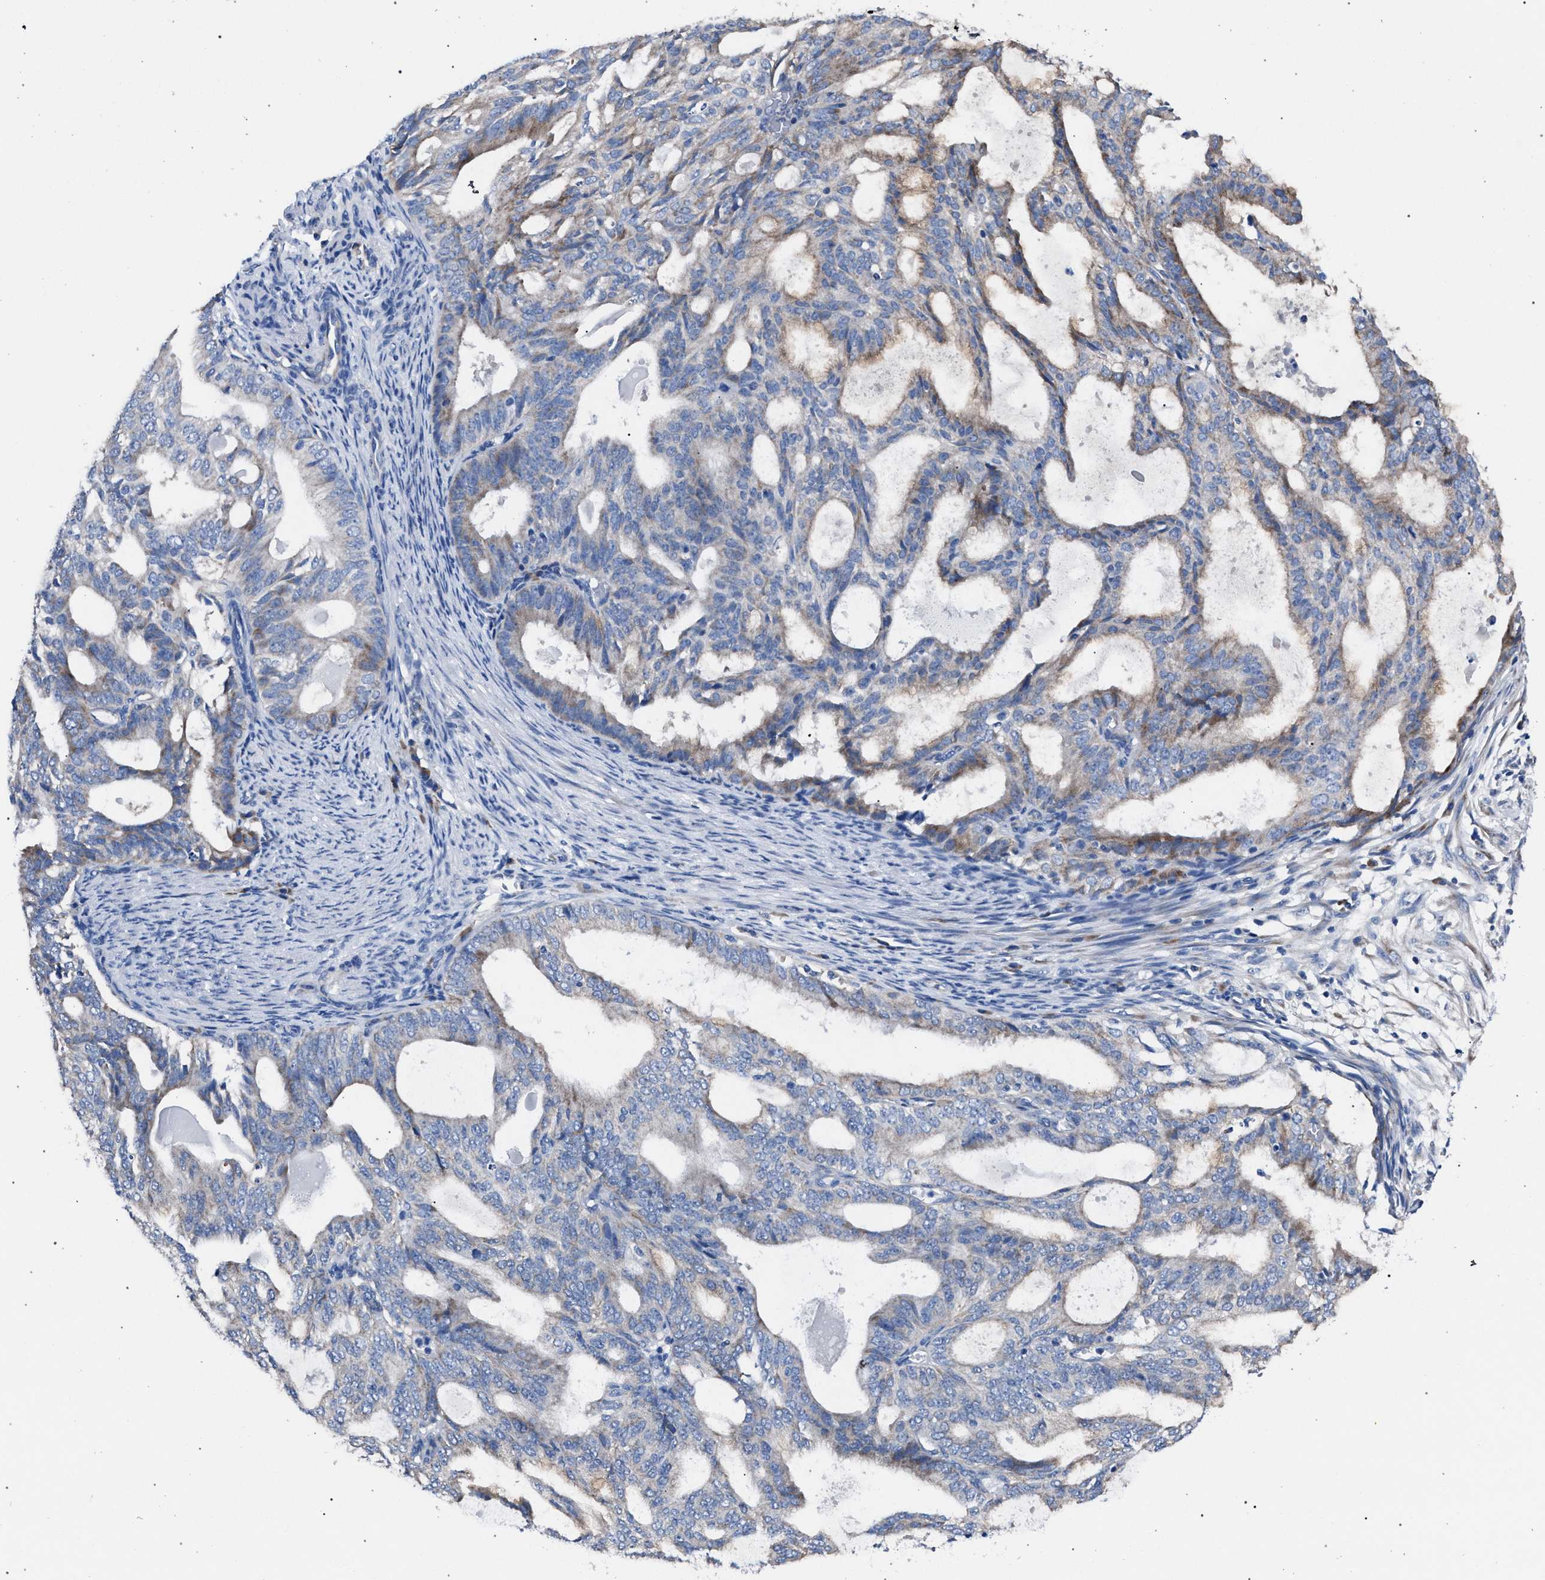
{"staining": {"intensity": "moderate", "quantity": "<25%", "location": "cytoplasmic/membranous"}, "tissue": "endometrial cancer", "cell_type": "Tumor cells", "image_type": "cancer", "snomed": [{"axis": "morphology", "description": "Adenocarcinoma, NOS"}, {"axis": "topography", "description": "Endometrium"}], "caption": "IHC of adenocarcinoma (endometrial) reveals low levels of moderate cytoplasmic/membranous staining in approximately <25% of tumor cells.", "gene": "CRYZ", "patient": {"sex": "female", "age": 58}}